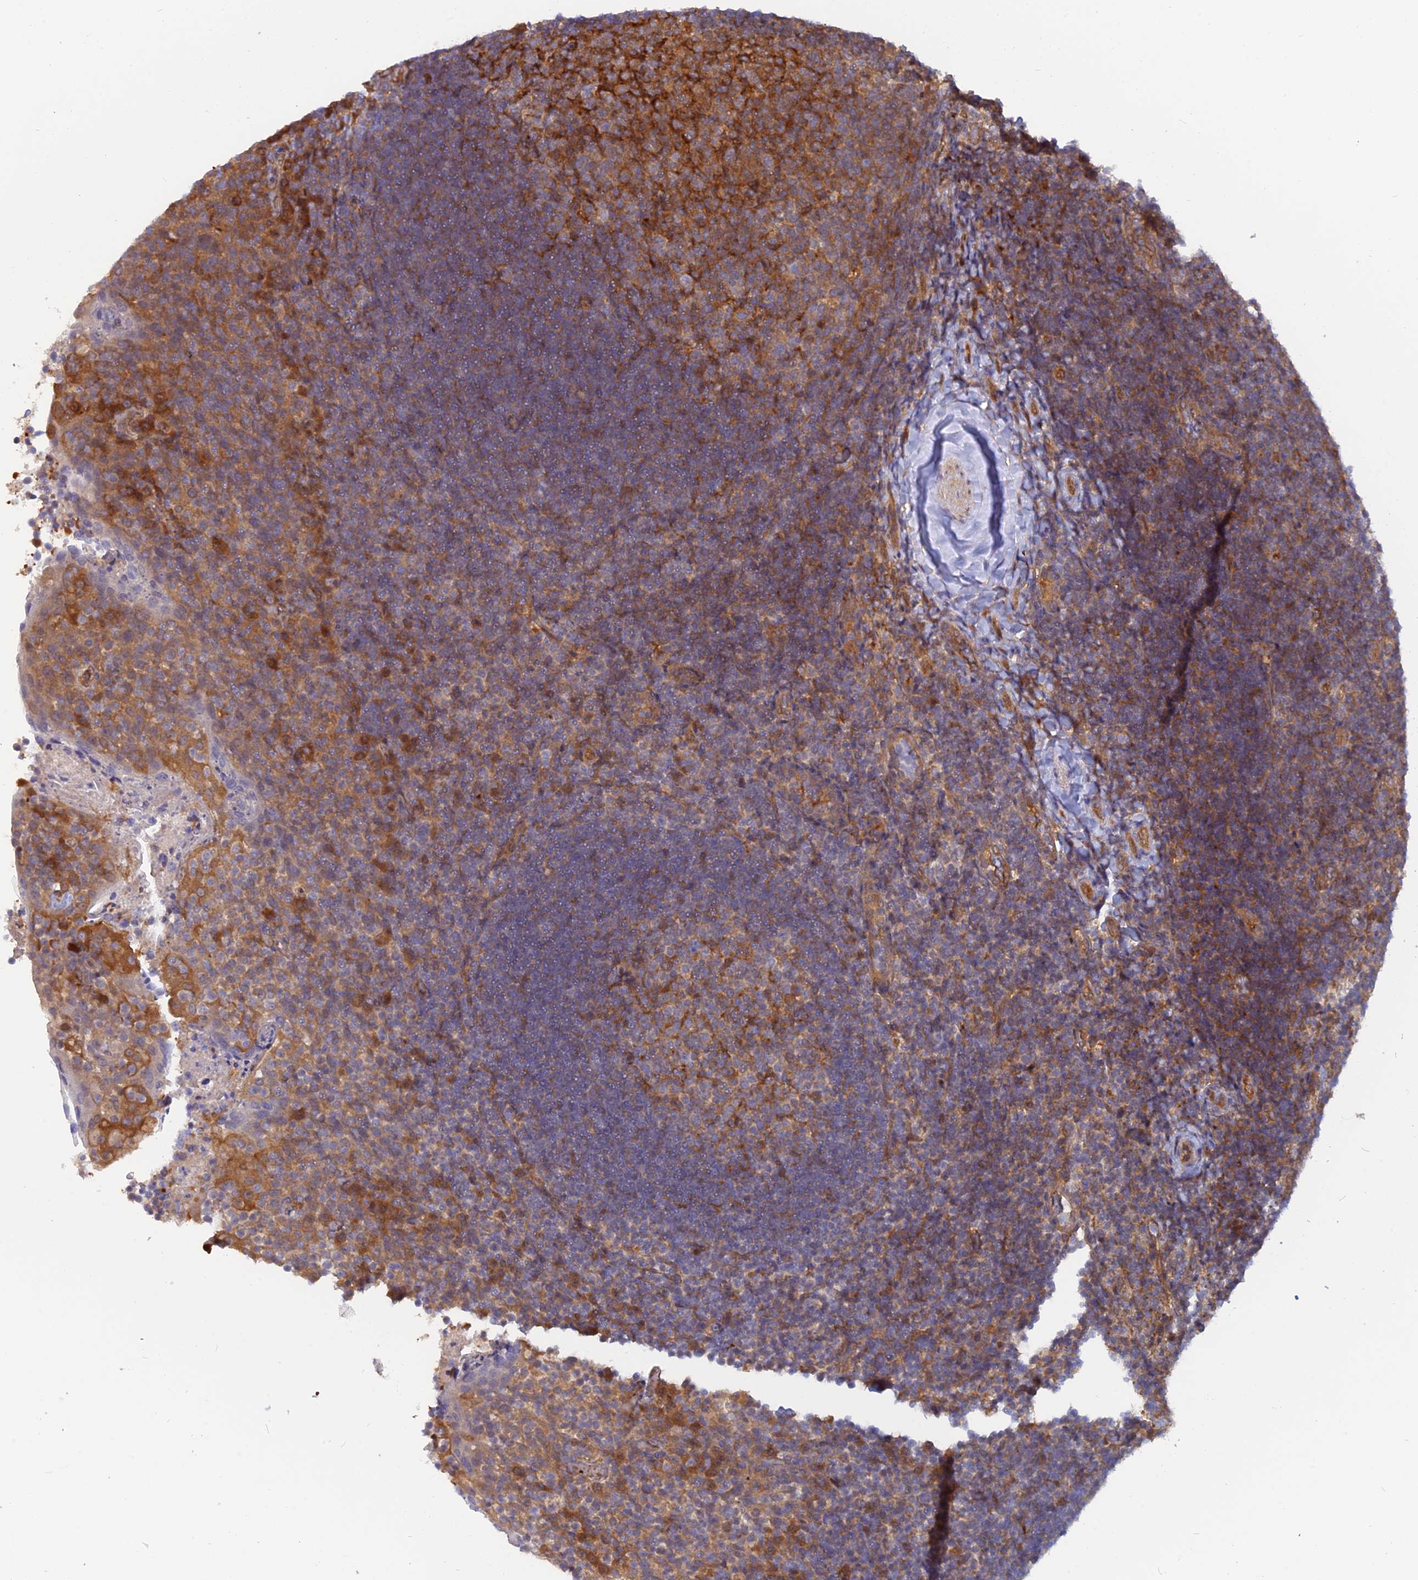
{"staining": {"intensity": "moderate", "quantity": ">75%", "location": "cytoplasmic/membranous"}, "tissue": "tonsil", "cell_type": "Germinal center cells", "image_type": "normal", "snomed": [{"axis": "morphology", "description": "Normal tissue, NOS"}, {"axis": "topography", "description": "Tonsil"}], "caption": "A medium amount of moderate cytoplasmic/membranous positivity is present in about >75% of germinal center cells in benign tonsil. The protein is stained brown, and the nuclei are stained in blue (DAB IHC with brightfield microscopy, high magnification).", "gene": "ARL2BP", "patient": {"sex": "female", "age": 10}}